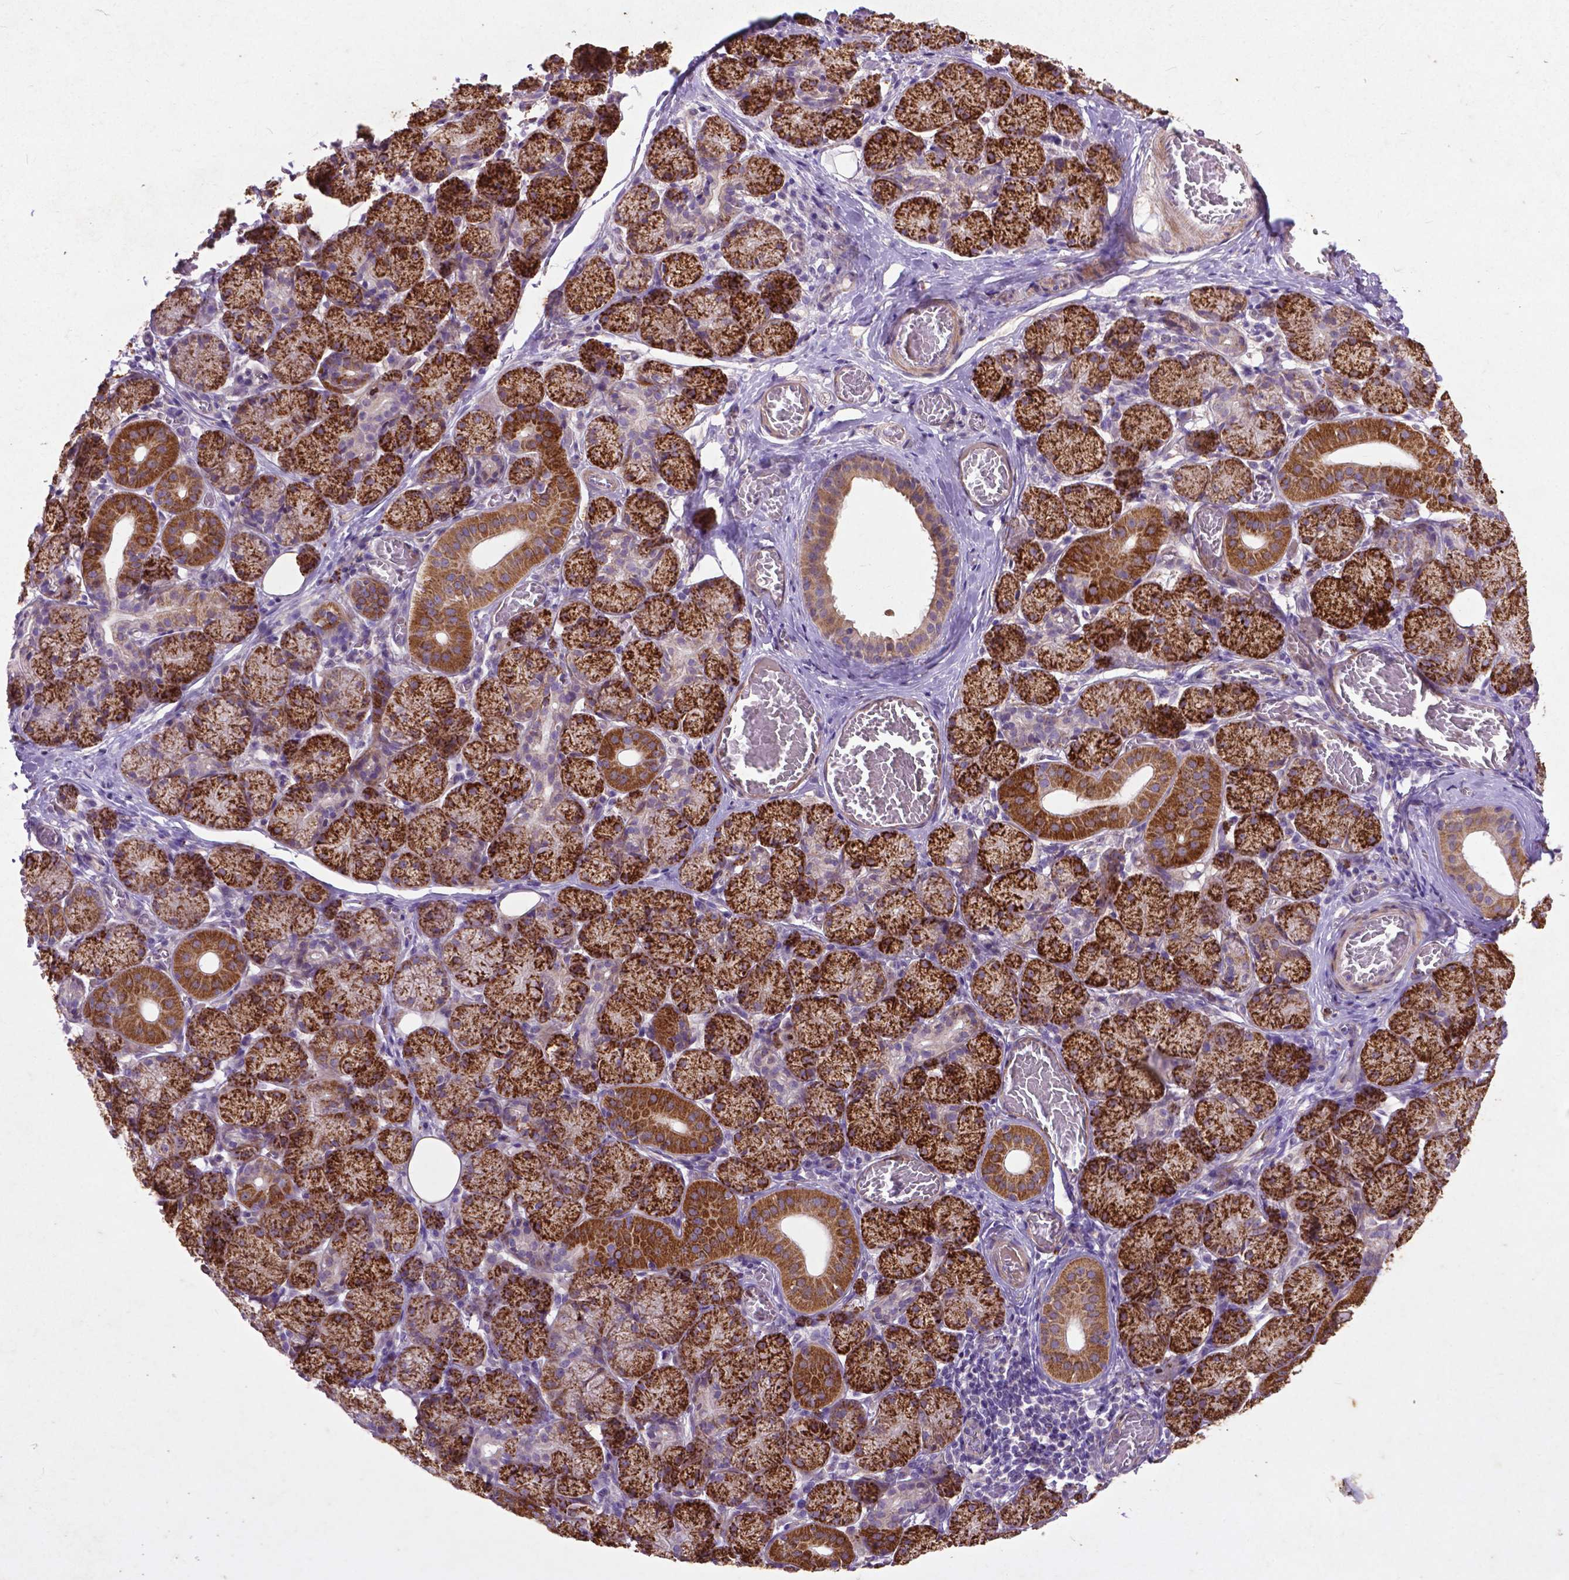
{"staining": {"intensity": "strong", "quantity": ">75%", "location": "cytoplasmic/membranous"}, "tissue": "salivary gland", "cell_type": "Glandular cells", "image_type": "normal", "snomed": [{"axis": "morphology", "description": "Normal tissue, NOS"}, {"axis": "topography", "description": "Salivary gland"}, {"axis": "topography", "description": "Peripheral nerve tissue"}], "caption": "Glandular cells display strong cytoplasmic/membranous staining in approximately >75% of cells in benign salivary gland. (Stains: DAB in brown, nuclei in blue, Microscopy: brightfield microscopy at high magnification).", "gene": "THEGL", "patient": {"sex": "female", "age": 24}}